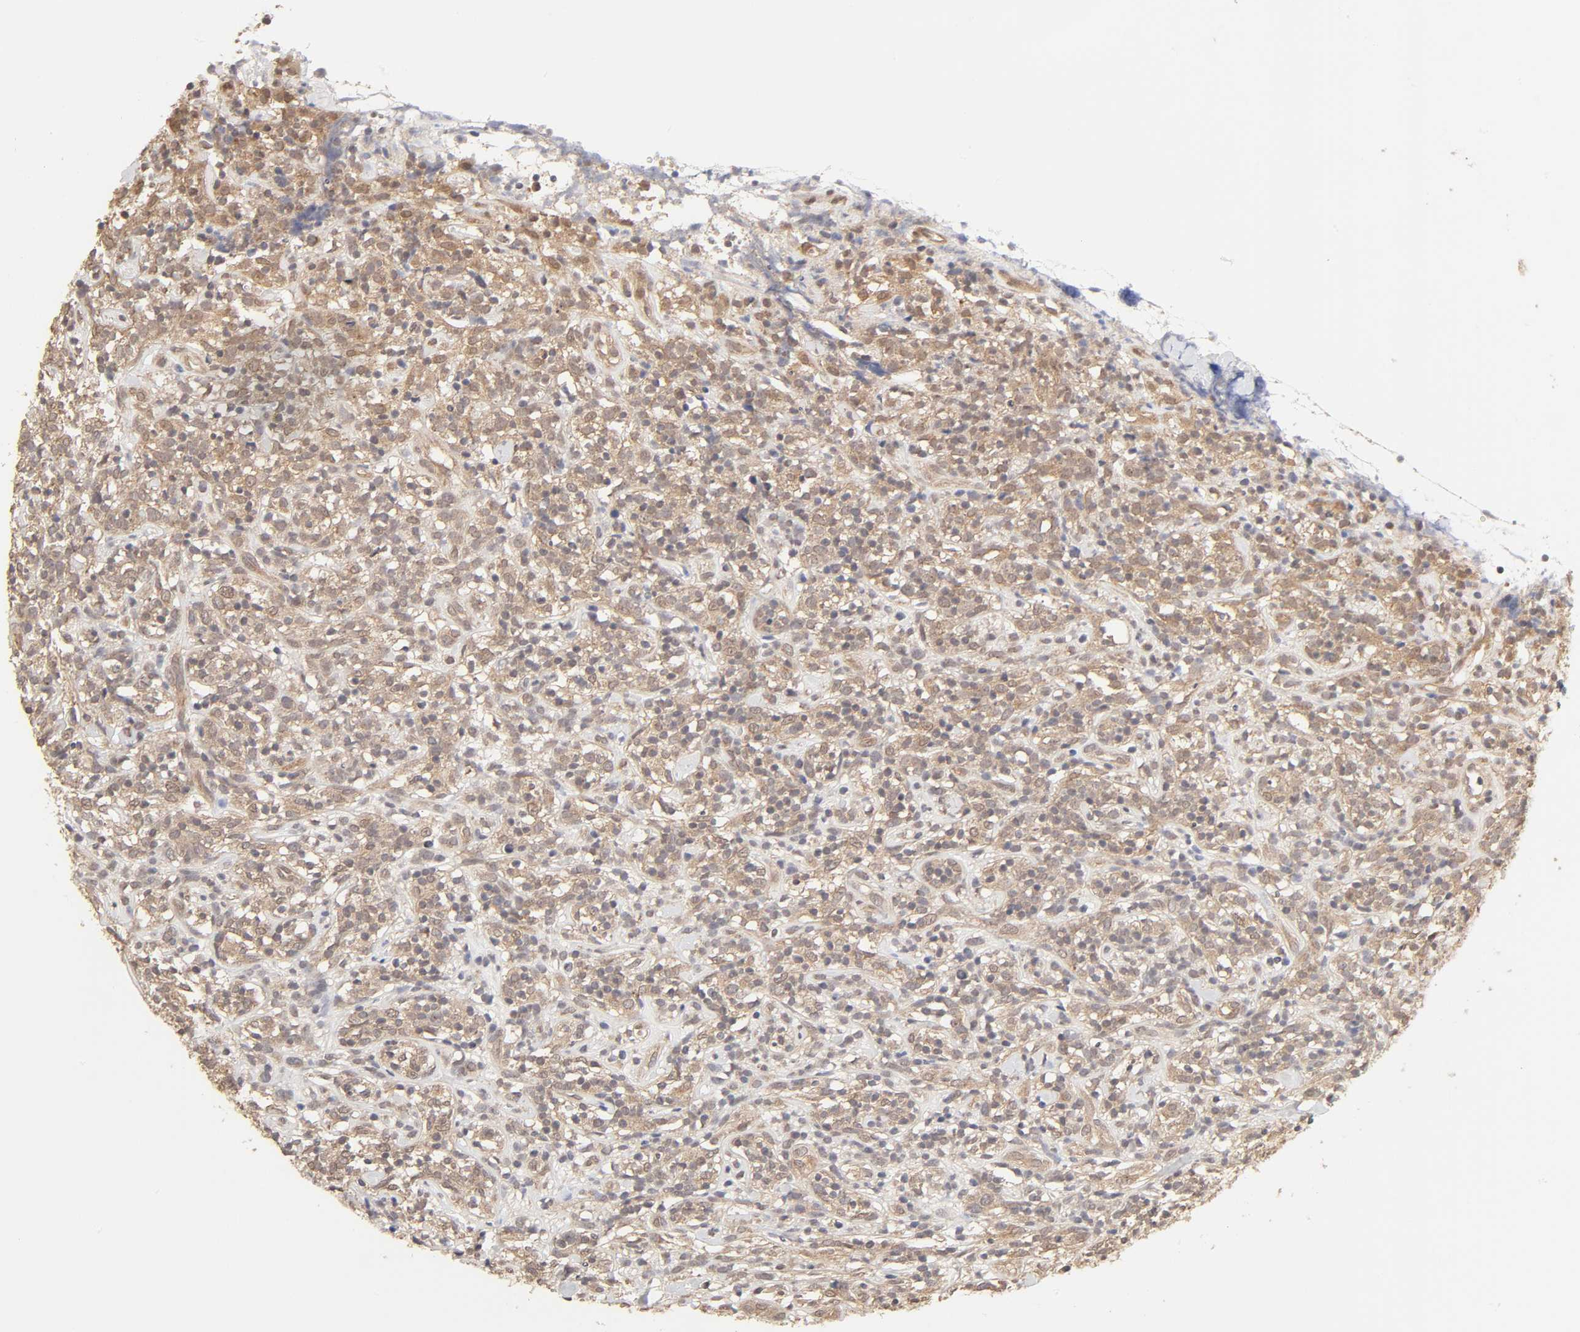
{"staining": {"intensity": "weak", "quantity": ">75%", "location": "cytoplasmic/membranous"}, "tissue": "lymphoma", "cell_type": "Tumor cells", "image_type": "cancer", "snomed": [{"axis": "morphology", "description": "Malignant lymphoma, non-Hodgkin's type, High grade"}, {"axis": "topography", "description": "Lymph node"}], "caption": "There is low levels of weak cytoplasmic/membranous staining in tumor cells of high-grade malignant lymphoma, non-Hodgkin's type, as demonstrated by immunohistochemical staining (brown color).", "gene": "MAPK1", "patient": {"sex": "female", "age": 73}}